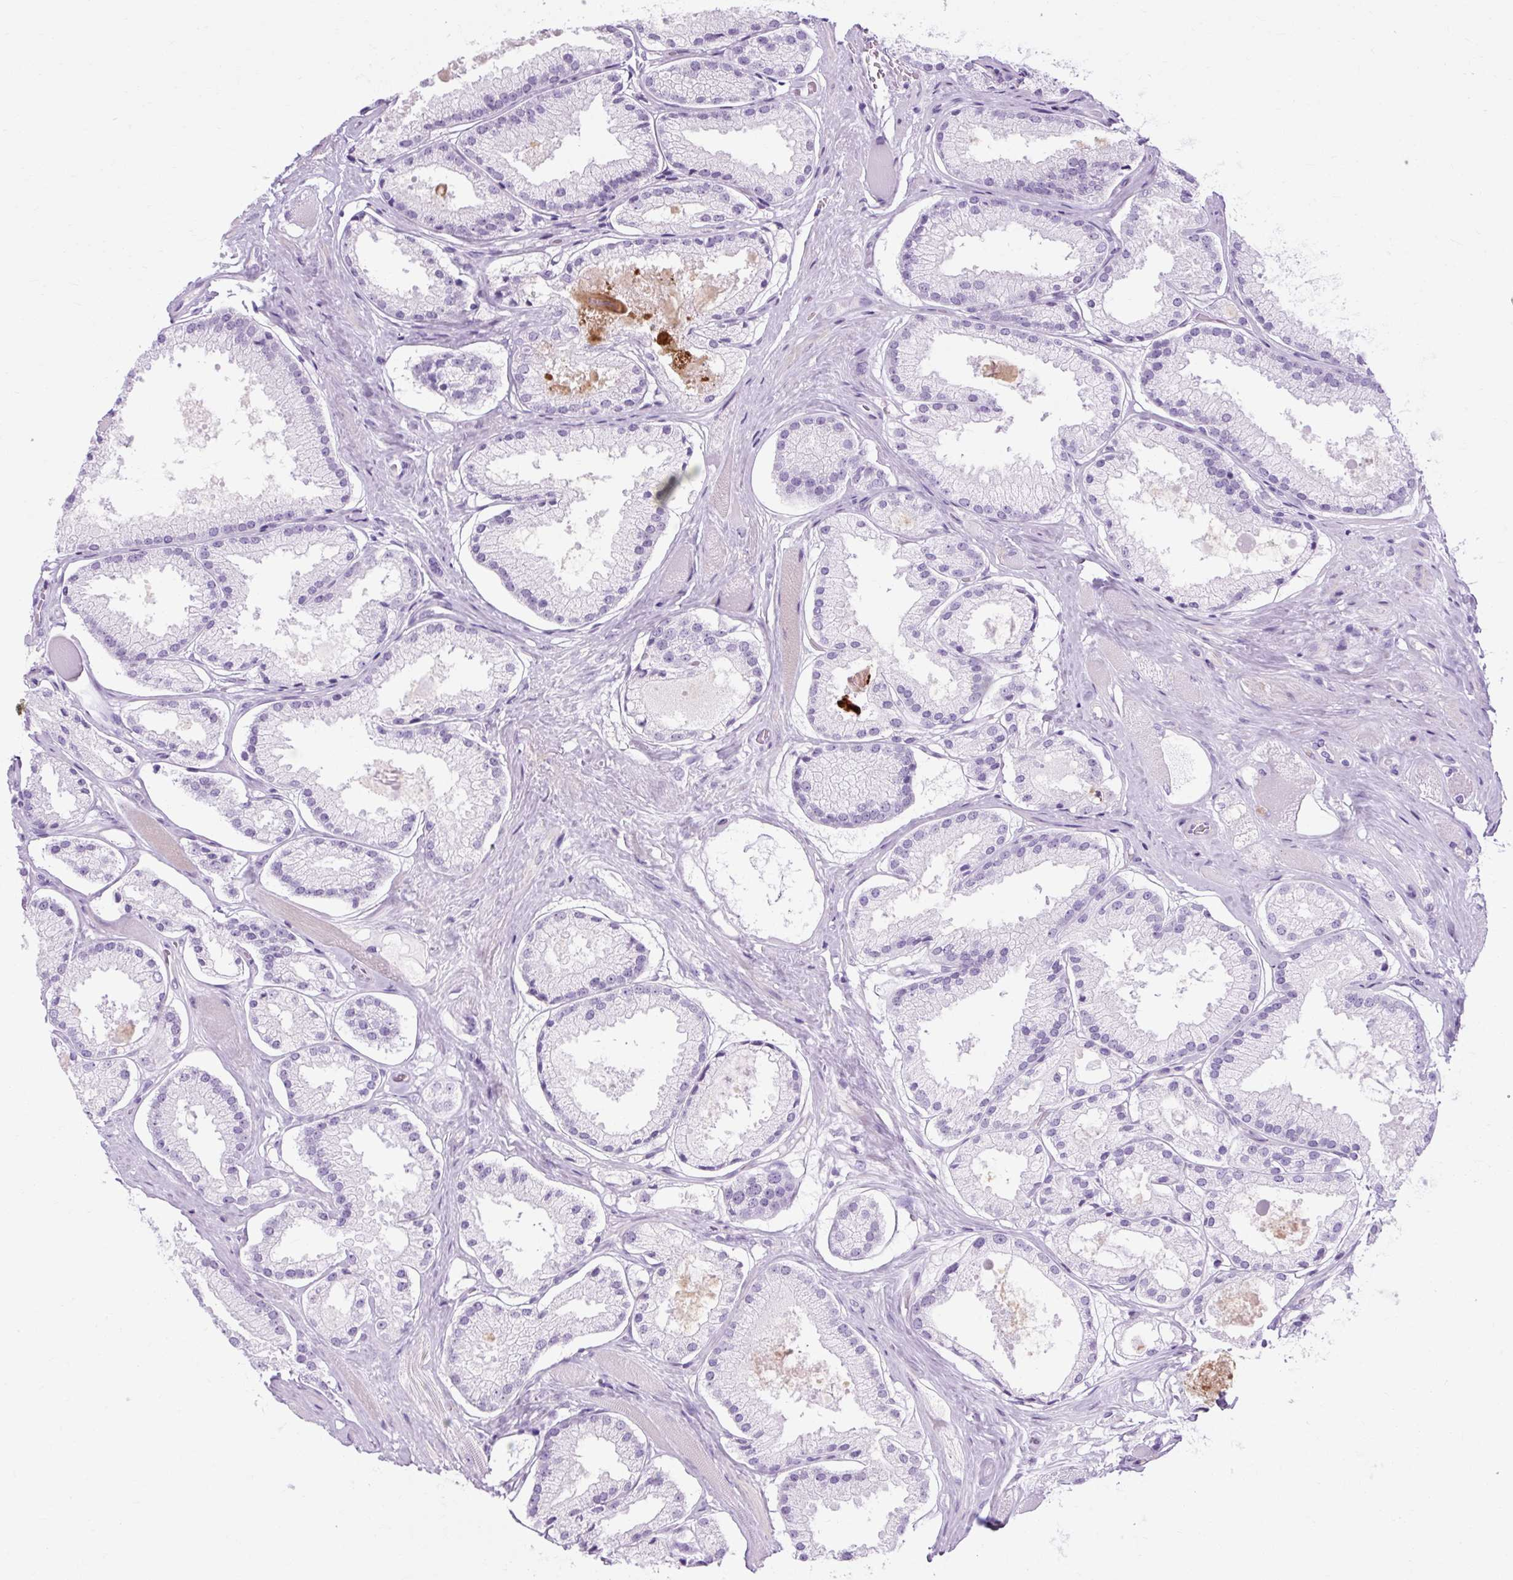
{"staining": {"intensity": "negative", "quantity": "none", "location": "none"}, "tissue": "prostate cancer", "cell_type": "Tumor cells", "image_type": "cancer", "snomed": [{"axis": "morphology", "description": "Adenocarcinoma, High grade"}, {"axis": "topography", "description": "Prostate"}], "caption": "Tumor cells are negative for protein expression in human prostate cancer. (DAB (3,3'-diaminobenzidine) immunohistochemistry visualized using brightfield microscopy, high magnification).", "gene": "OOEP", "patient": {"sex": "male", "age": 68}}